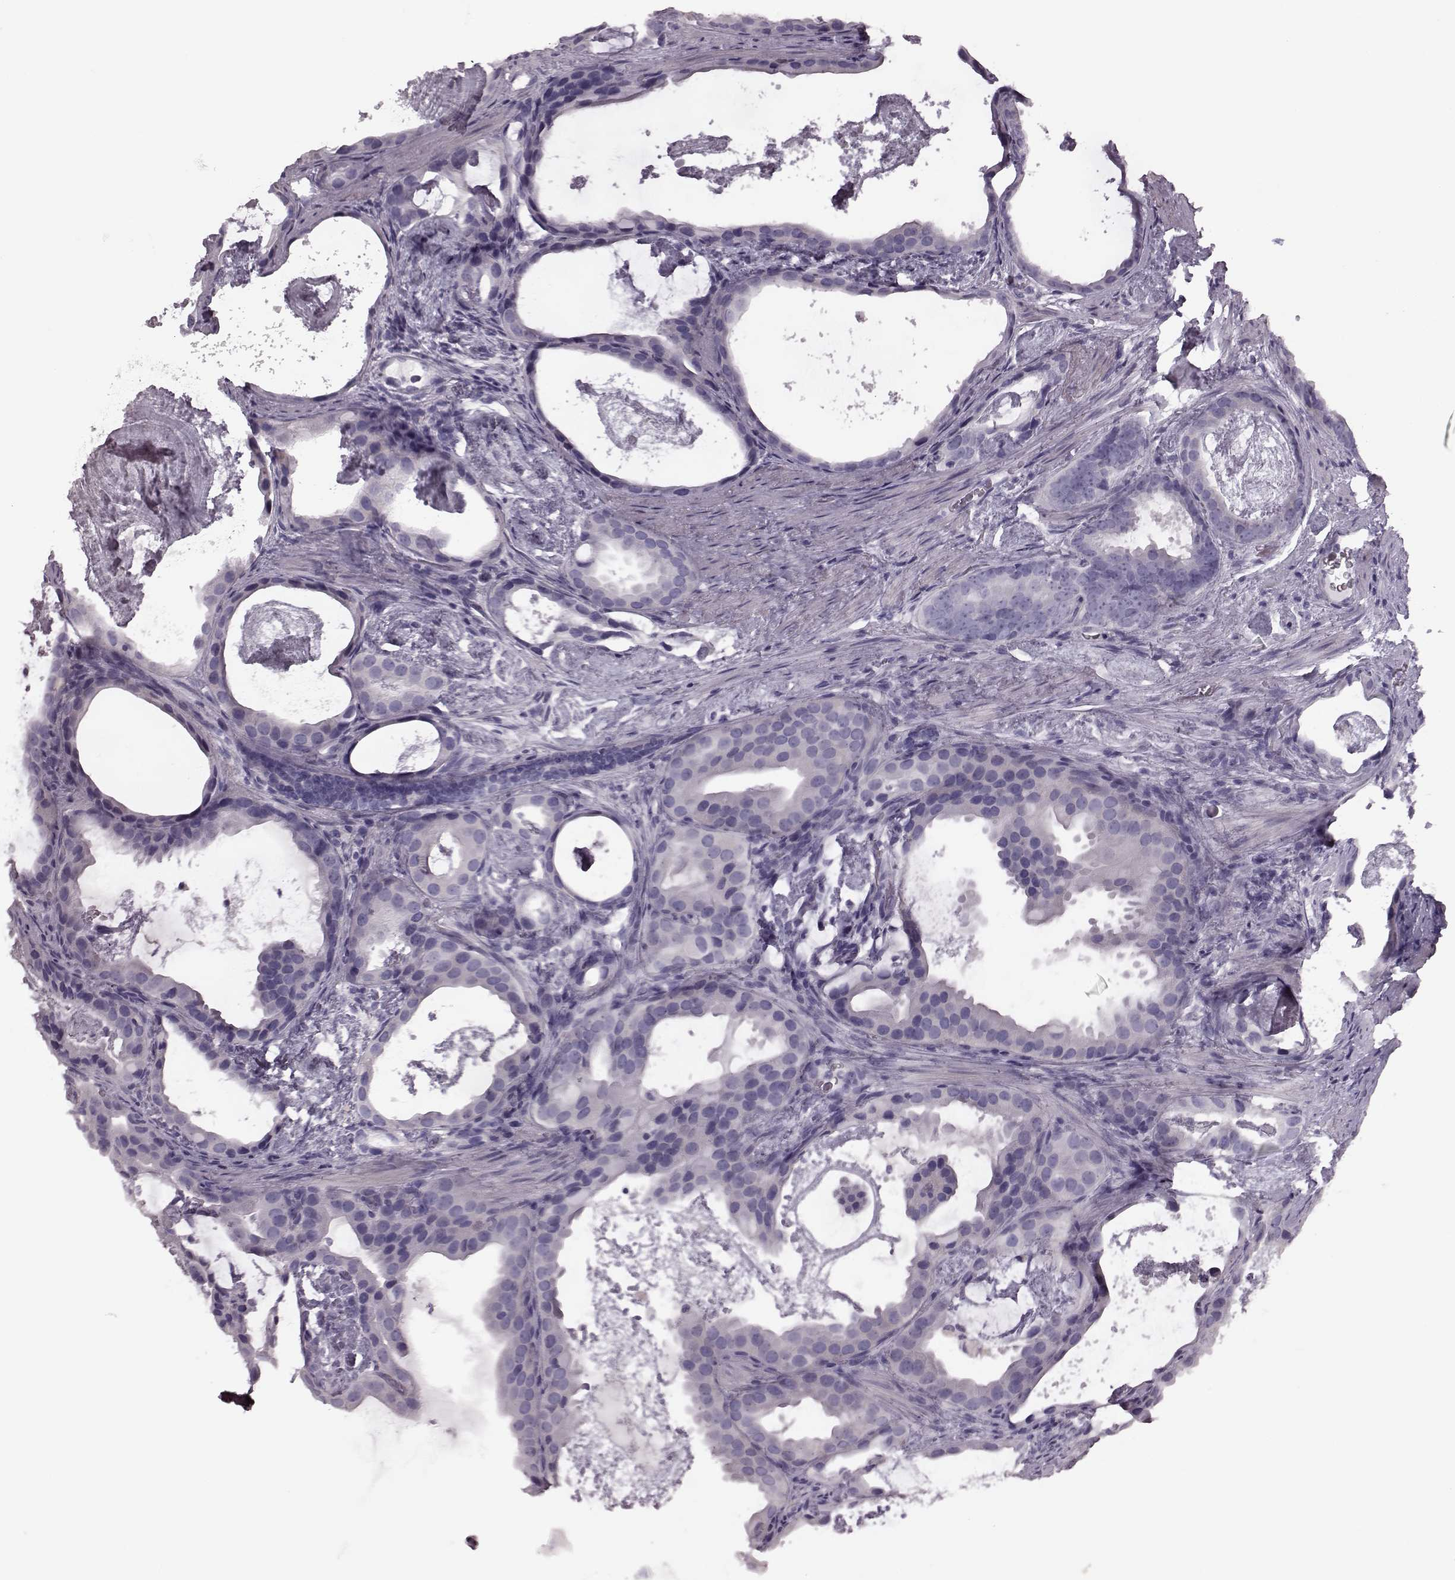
{"staining": {"intensity": "negative", "quantity": "none", "location": "none"}, "tissue": "prostate cancer", "cell_type": "Tumor cells", "image_type": "cancer", "snomed": [{"axis": "morphology", "description": "Adenocarcinoma, Low grade"}, {"axis": "topography", "description": "Prostate and seminal vesicle, NOS"}], "caption": "Tumor cells are negative for protein expression in human prostate cancer (low-grade adenocarcinoma). (Stains: DAB immunohistochemistry with hematoxylin counter stain, Microscopy: brightfield microscopy at high magnification).", "gene": "CRYBA2", "patient": {"sex": "male", "age": 71}}